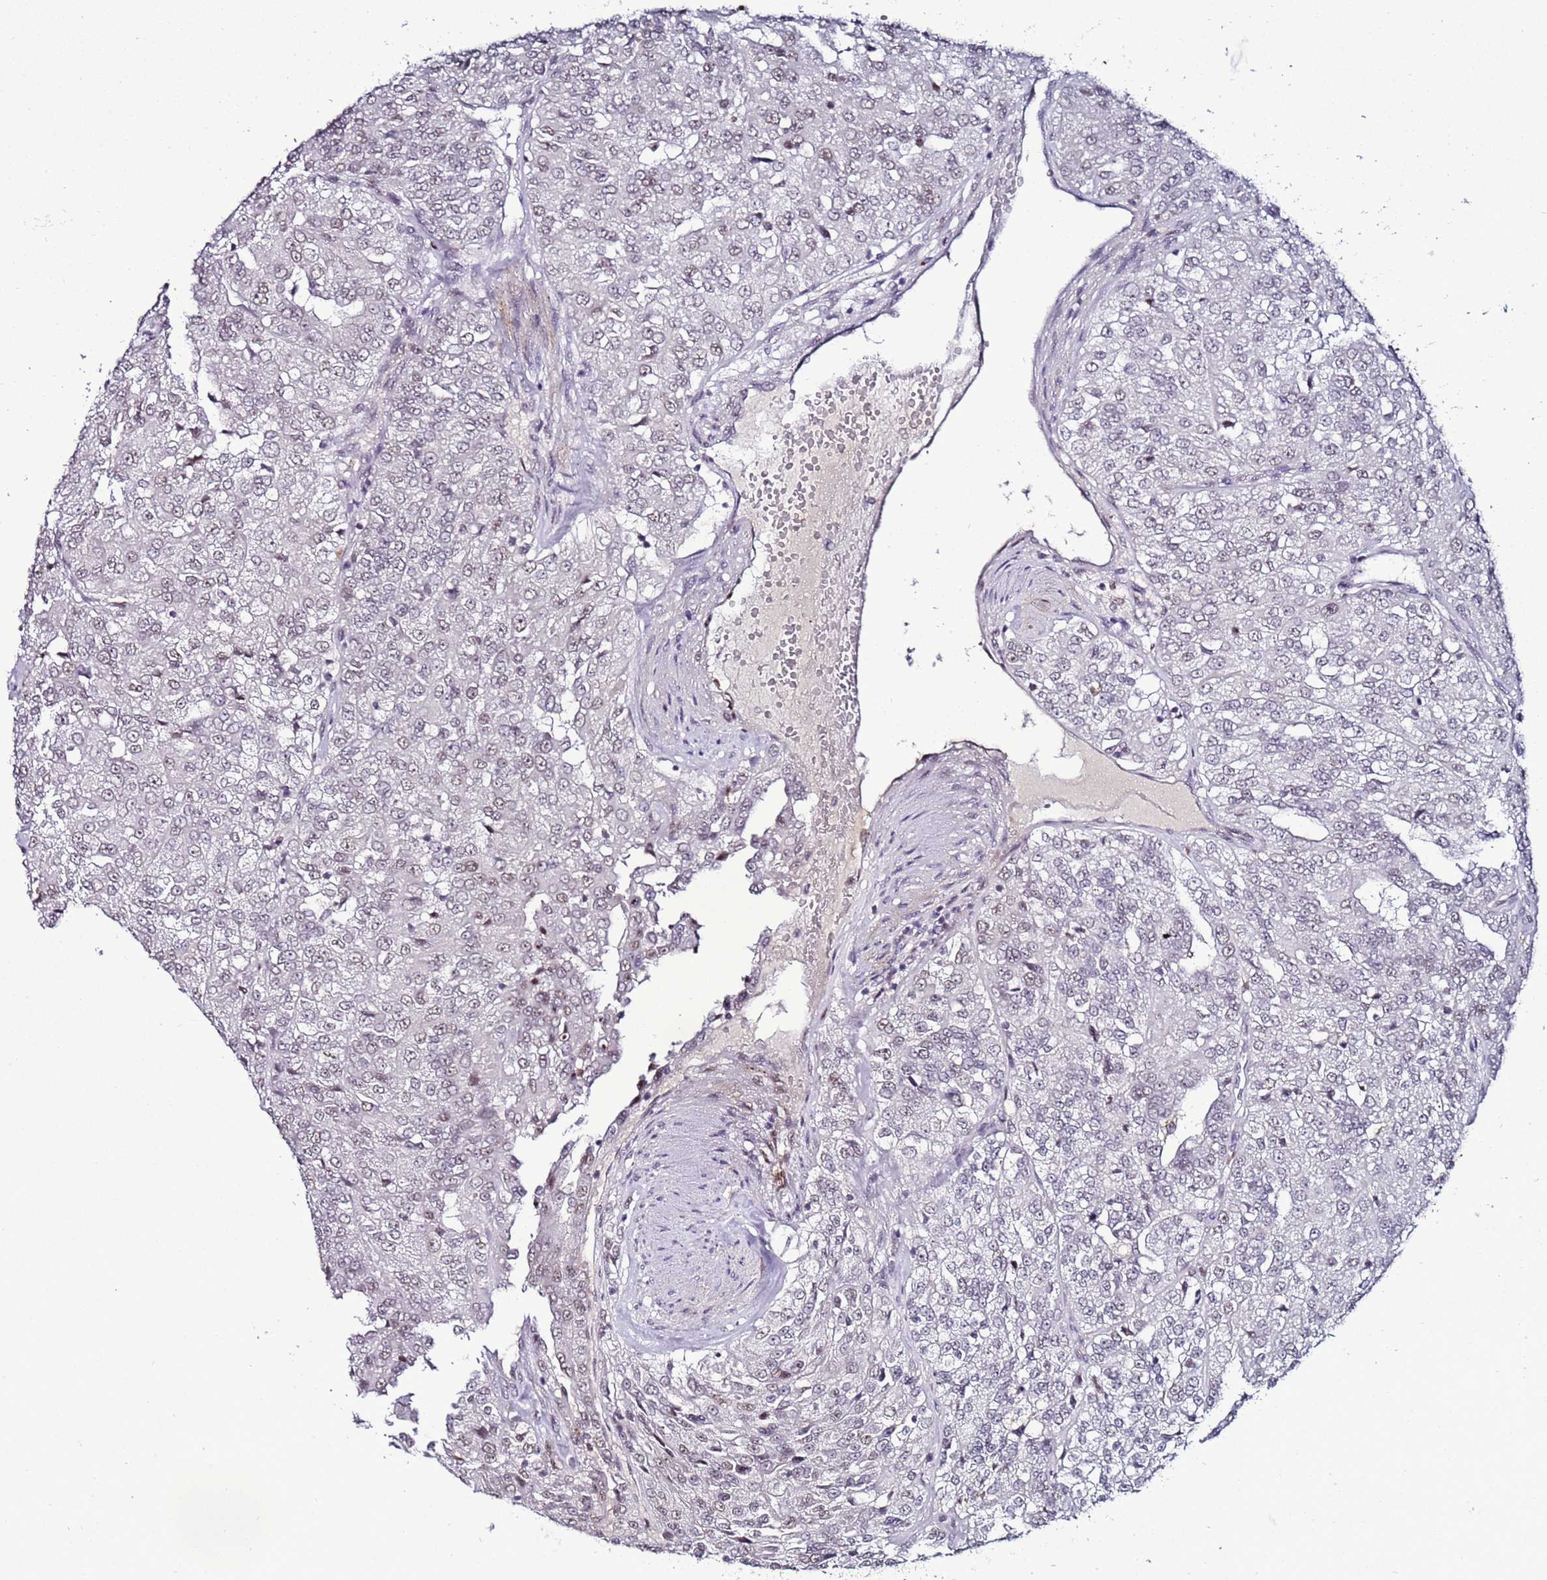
{"staining": {"intensity": "weak", "quantity": "<25%", "location": "nuclear"}, "tissue": "renal cancer", "cell_type": "Tumor cells", "image_type": "cancer", "snomed": [{"axis": "morphology", "description": "Adenocarcinoma, NOS"}, {"axis": "topography", "description": "Kidney"}], "caption": "This is an immunohistochemistry histopathology image of renal adenocarcinoma. There is no expression in tumor cells.", "gene": "PSMA7", "patient": {"sex": "female", "age": 63}}